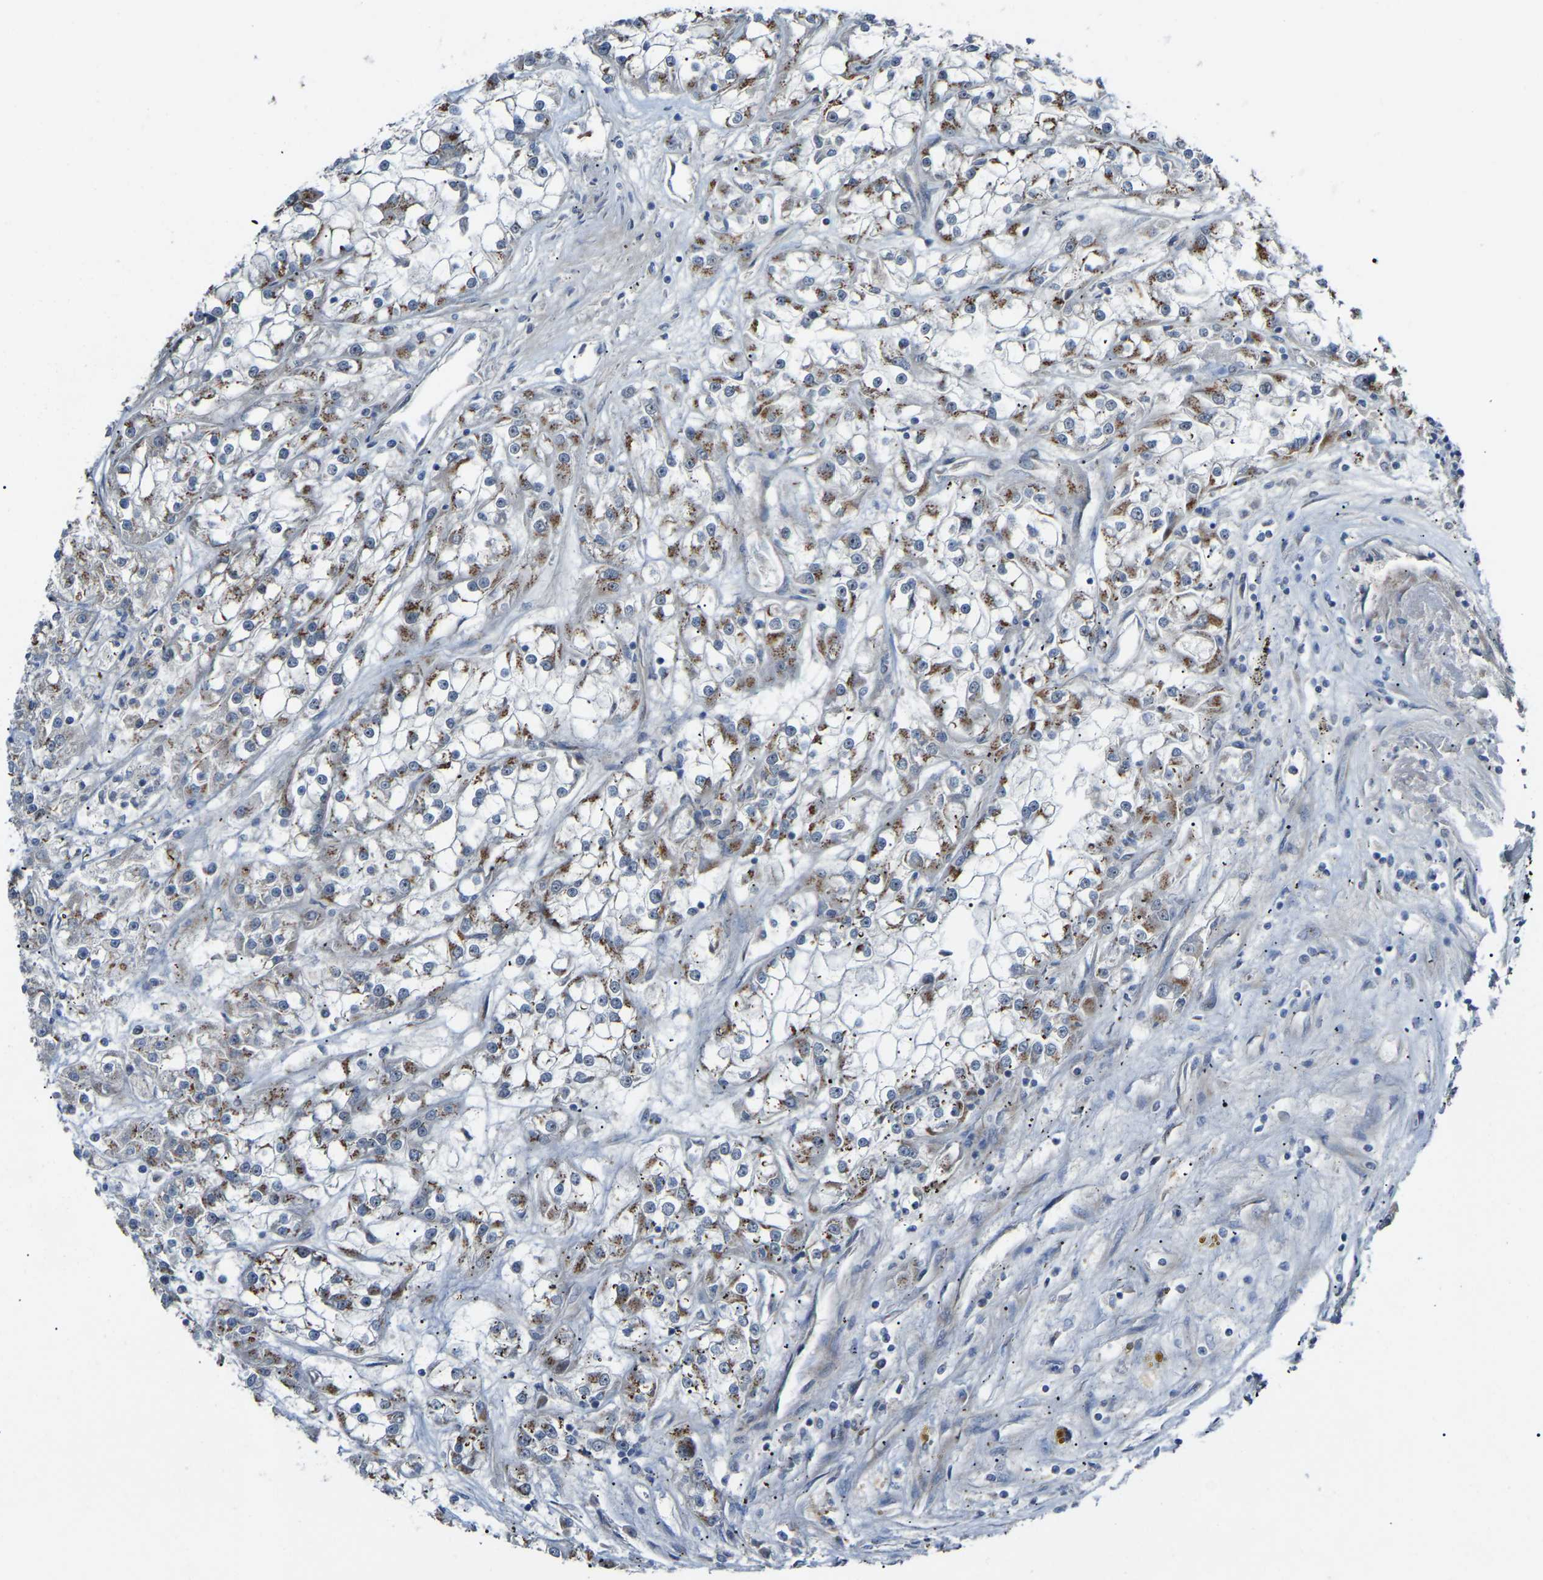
{"staining": {"intensity": "moderate", "quantity": "25%-75%", "location": "cytoplasmic/membranous"}, "tissue": "renal cancer", "cell_type": "Tumor cells", "image_type": "cancer", "snomed": [{"axis": "morphology", "description": "Adenocarcinoma, NOS"}, {"axis": "topography", "description": "Kidney"}], "caption": "Immunohistochemistry micrograph of human renal cancer (adenocarcinoma) stained for a protein (brown), which exhibits medium levels of moderate cytoplasmic/membranous staining in about 25%-75% of tumor cells.", "gene": "CANT1", "patient": {"sex": "female", "age": 52}}